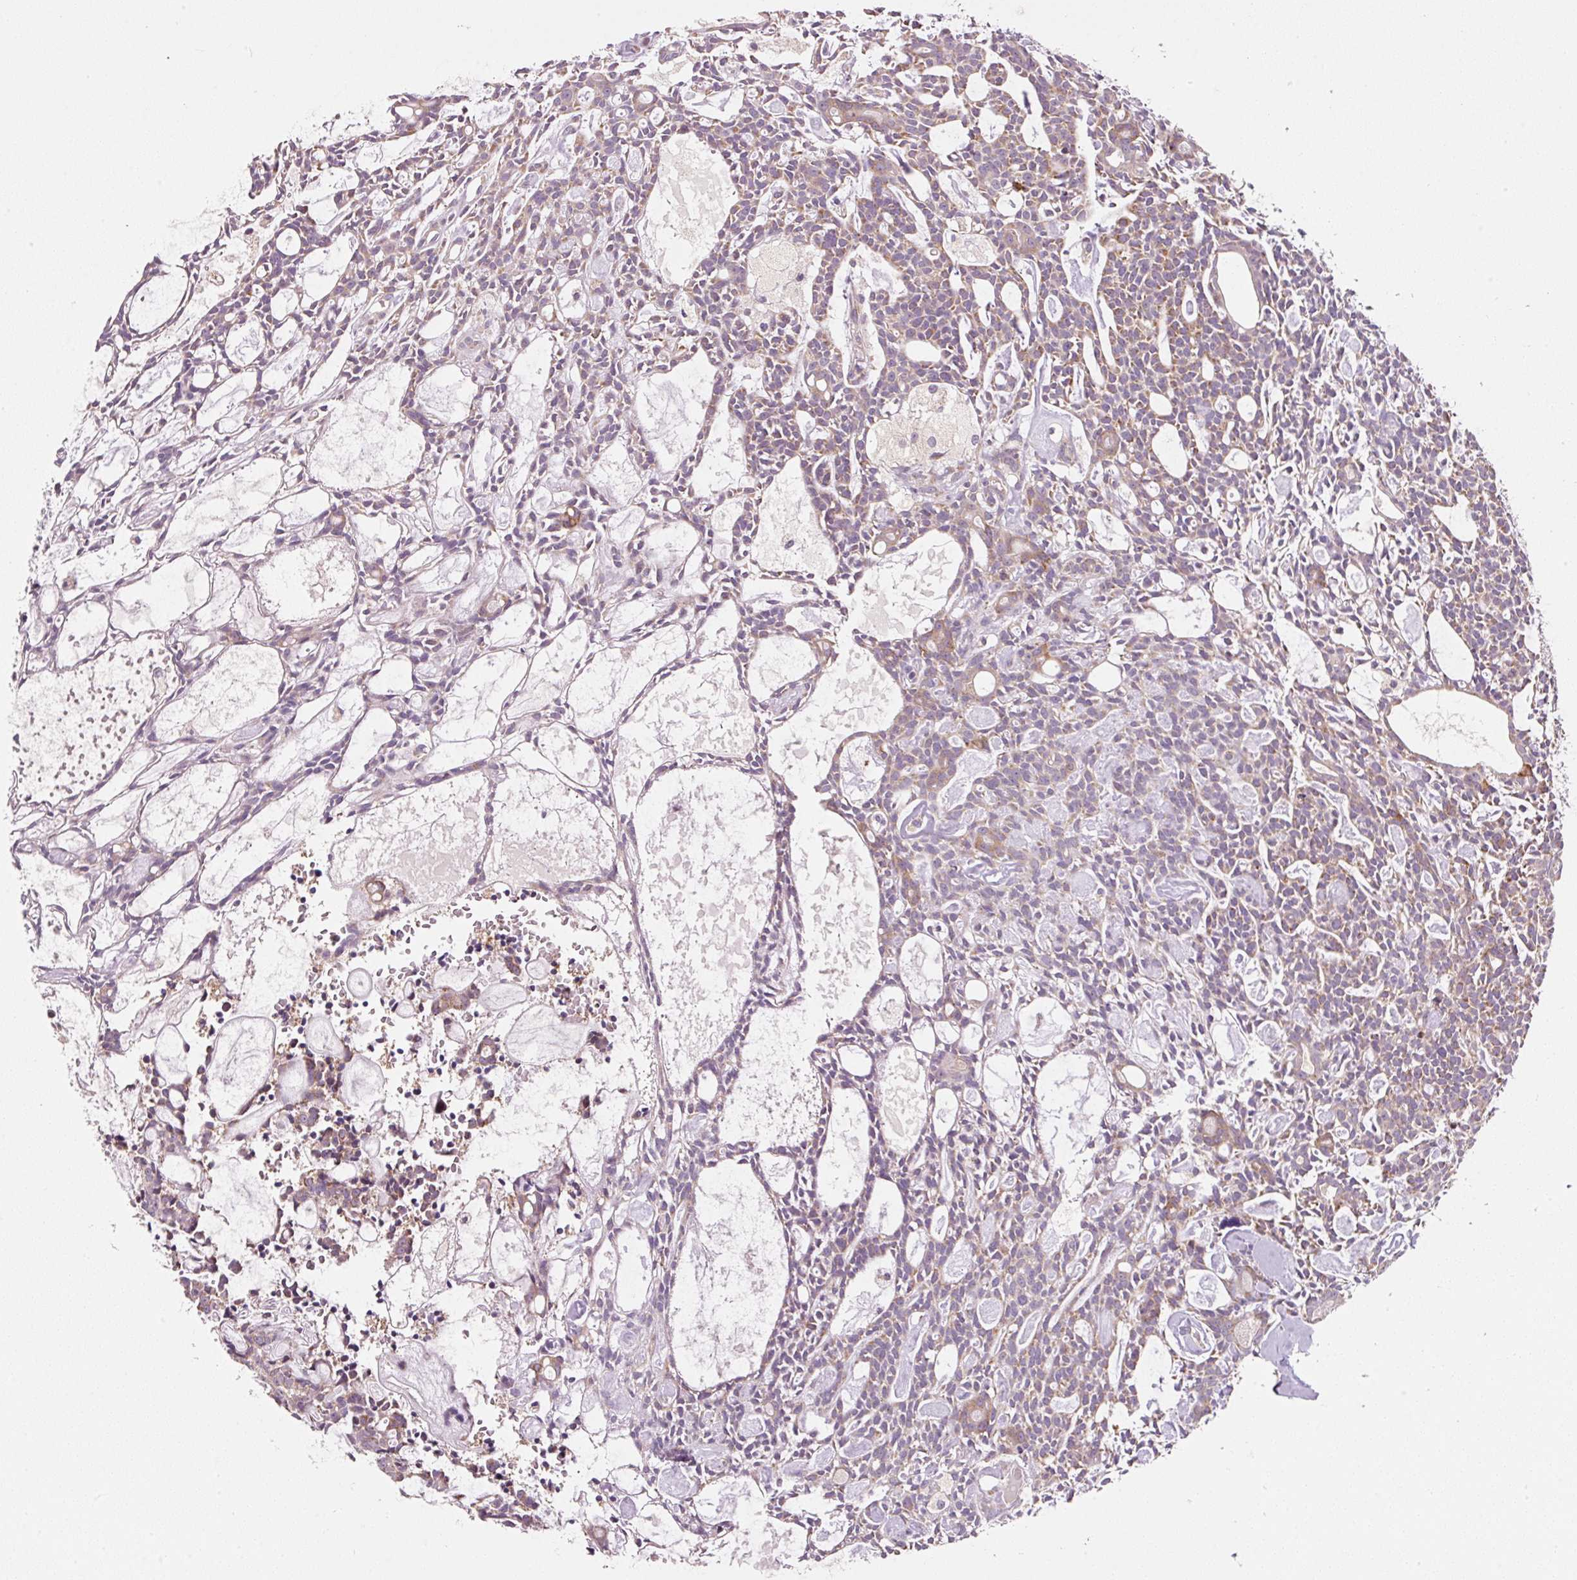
{"staining": {"intensity": "weak", "quantity": ">75%", "location": "cytoplasmic/membranous"}, "tissue": "head and neck cancer", "cell_type": "Tumor cells", "image_type": "cancer", "snomed": [{"axis": "morphology", "description": "Adenocarcinoma, NOS"}, {"axis": "topography", "description": "Salivary gland"}, {"axis": "topography", "description": "Head-Neck"}], "caption": "Weak cytoplasmic/membranous protein expression is seen in approximately >75% of tumor cells in head and neck cancer (adenocarcinoma). (DAB = brown stain, brightfield microscopy at high magnification).", "gene": "FAM78B", "patient": {"sex": "male", "age": 55}}